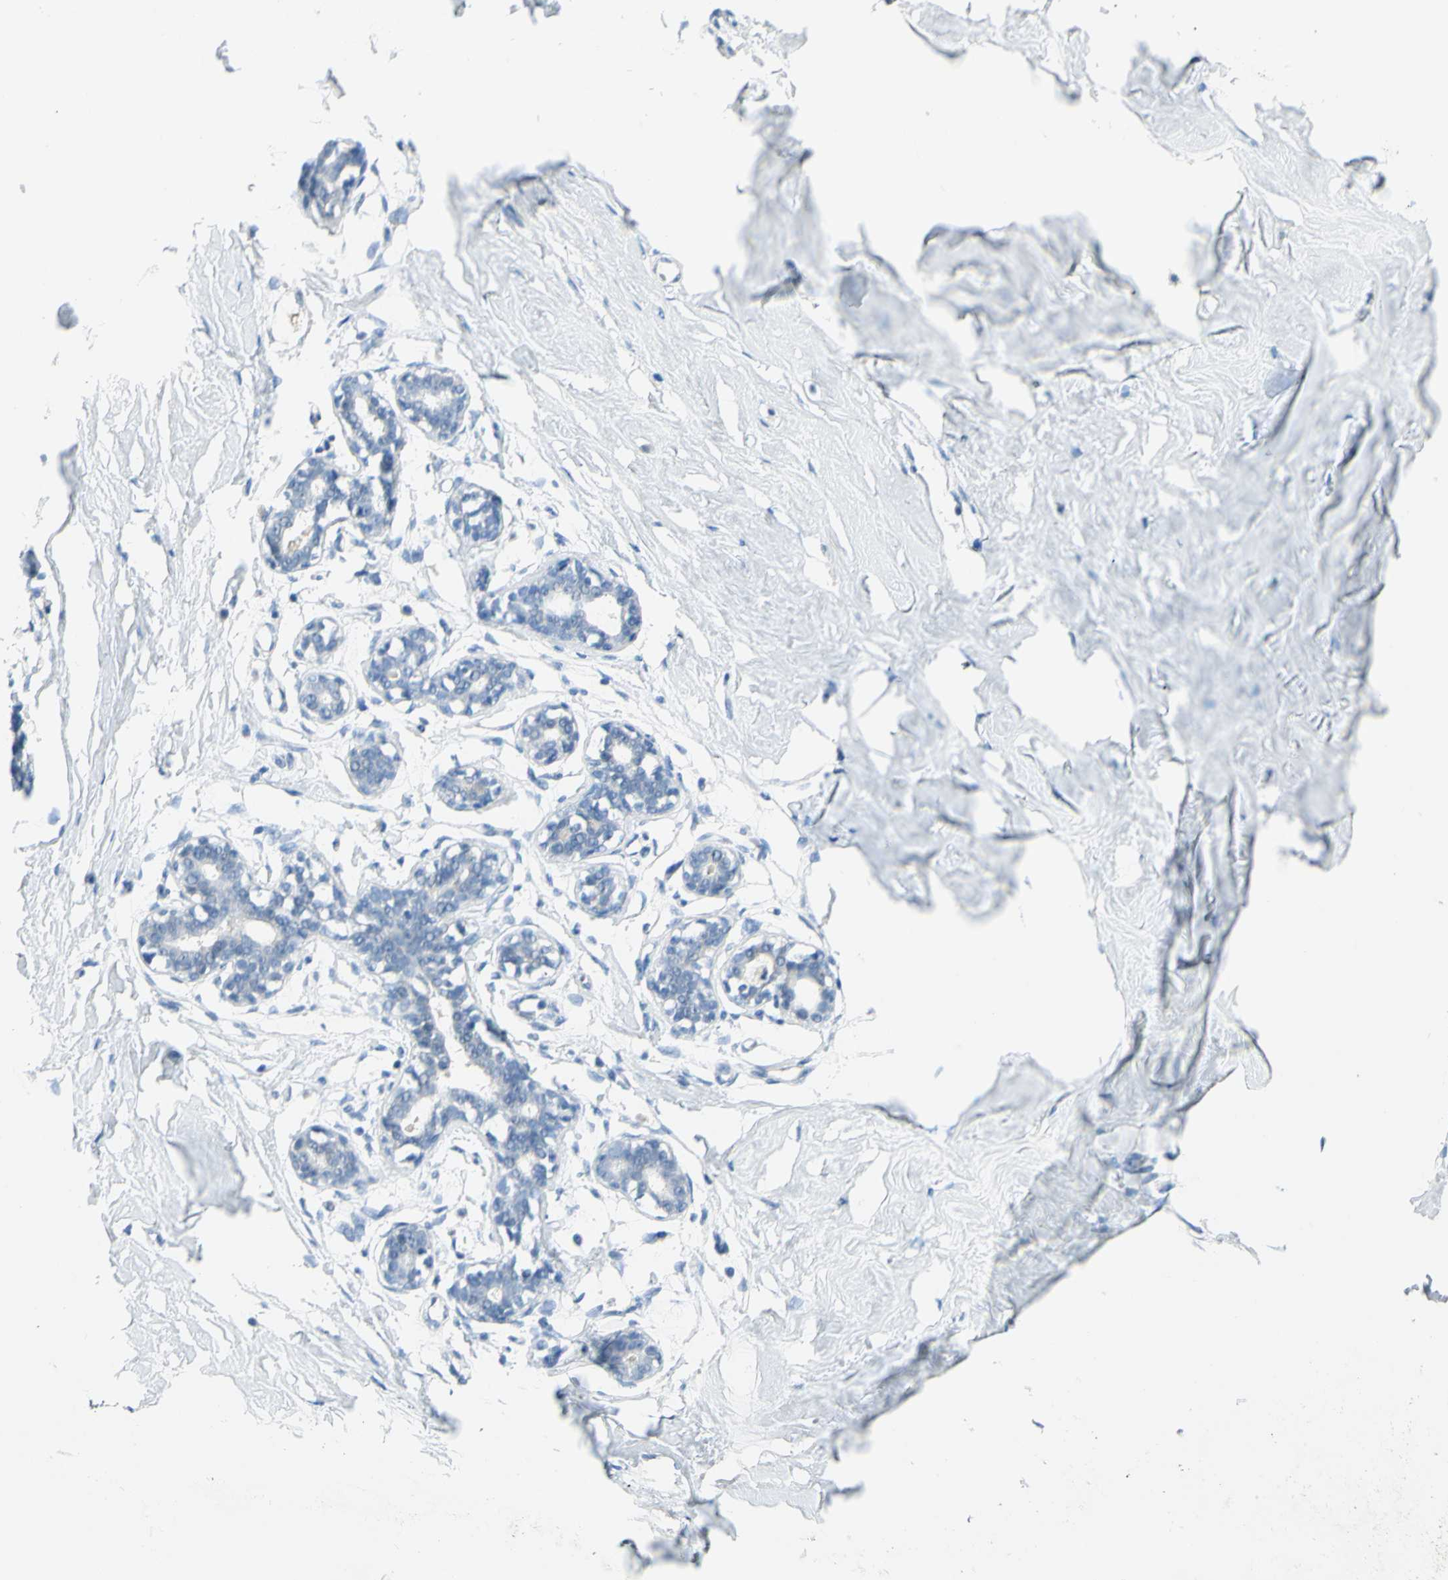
{"staining": {"intensity": "negative", "quantity": "none", "location": "none"}, "tissue": "breast", "cell_type": "Adipocytes", "image_type": "normal", "snomed": [{"axis": "morphology", "description": "Normal tissue, NOS"}, {"axis": "topography", "description": "Breast"}], "caption": "Immunohistochemical staining of unremarkable breast exhibits no significant staining in adipocytes. Brightfield microscopy of immunohistochemistry stained with DAB (brown) and hematoxylin (blue), captured at high magnification.", "gene": "ZNF557", "patient": {"sex": "female", "age": 23}}